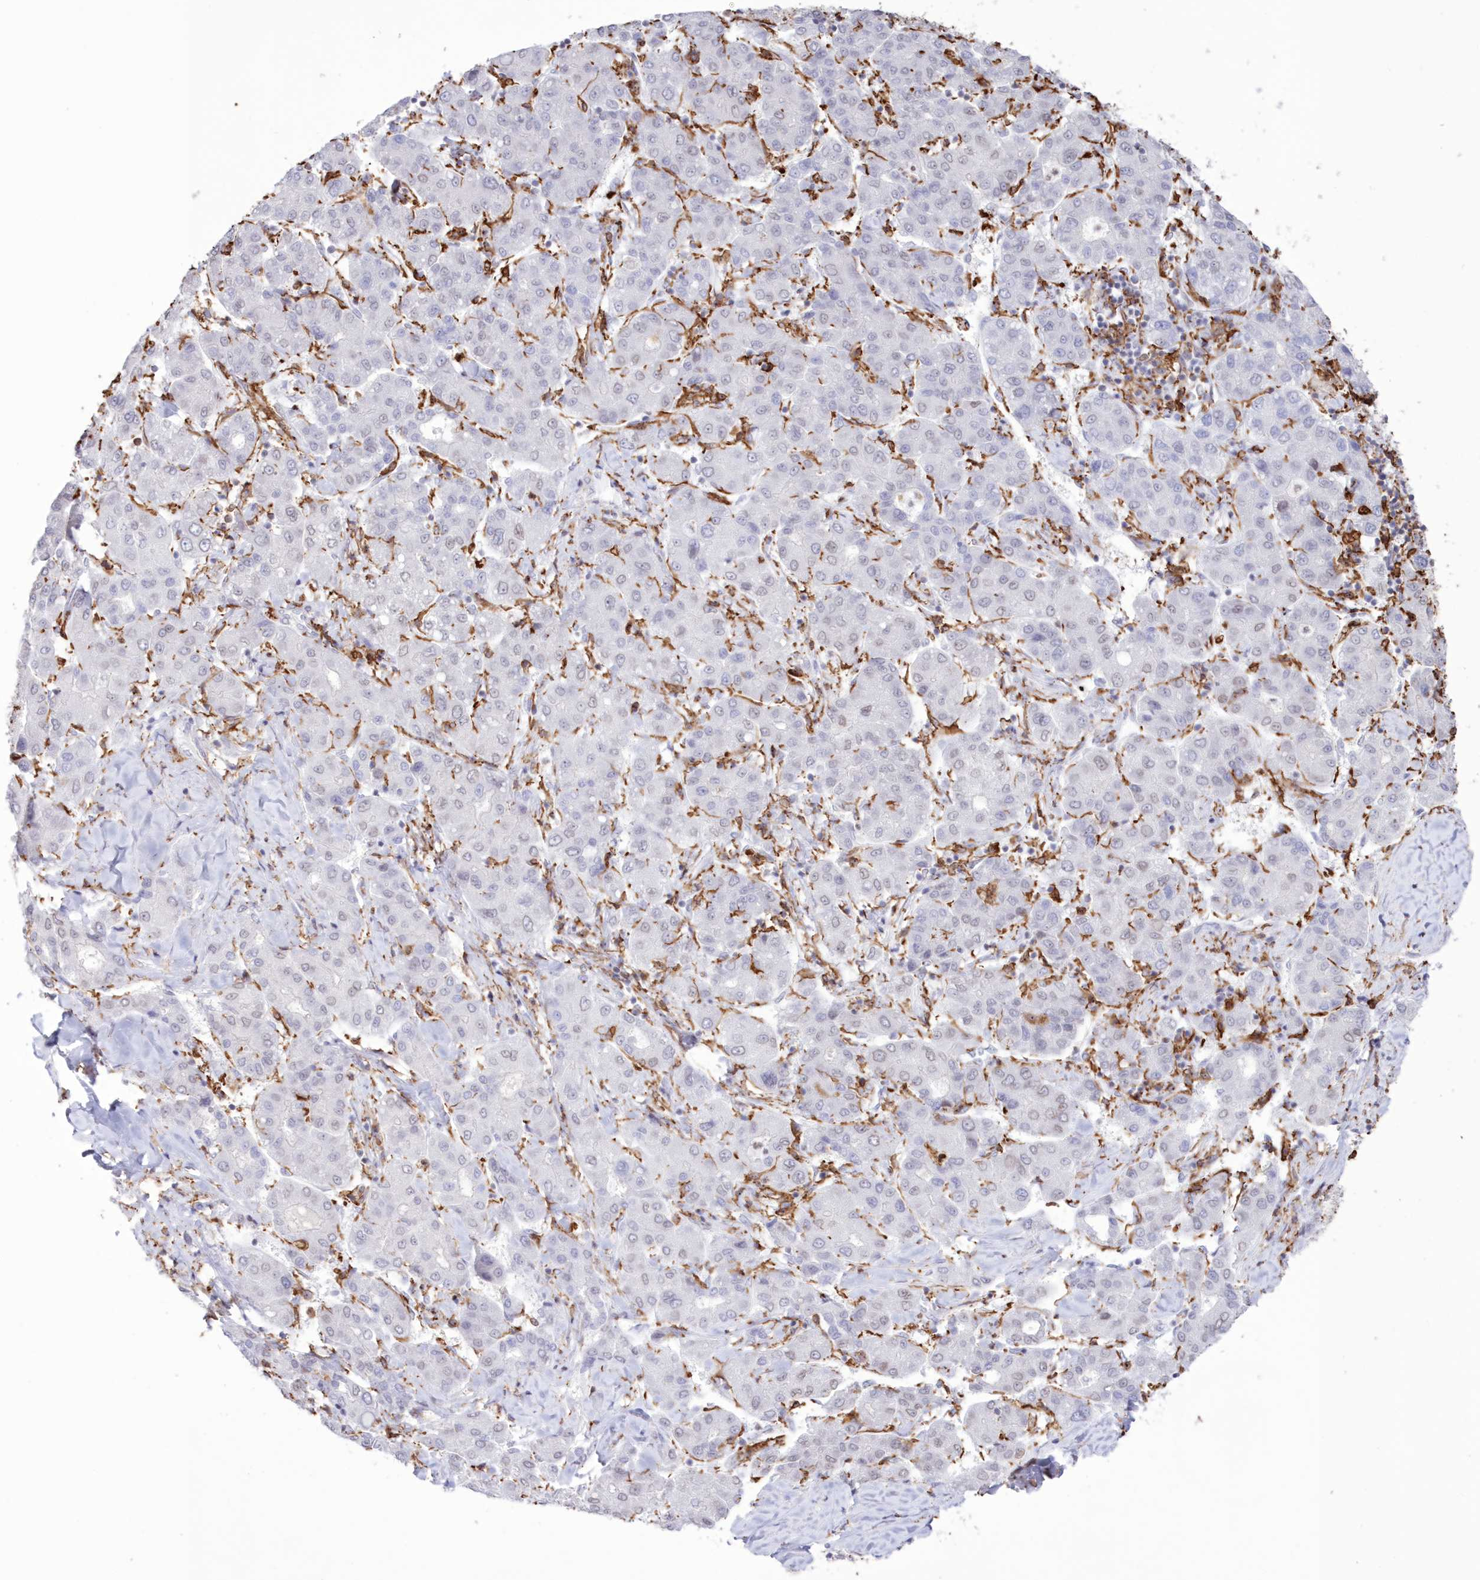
{"staining": {"intensity": "negative", "quantity": "none", "location": "none"}, "tissue": "liver cancer", "cell_type": "Tumor cells", "image_type": "cancer", "snomed": [{"axis": "morphology", "description": "Carcinoma, Hepatocellular, NOS"}, {"axis": "topography", "description": "Liver"}], "caption": "Liver cancer was stained to show a protein in brown. There is no significant expression in tumor cells.", "gene": "C11orf1", "patient": {"sex": "male", "age": 65}}